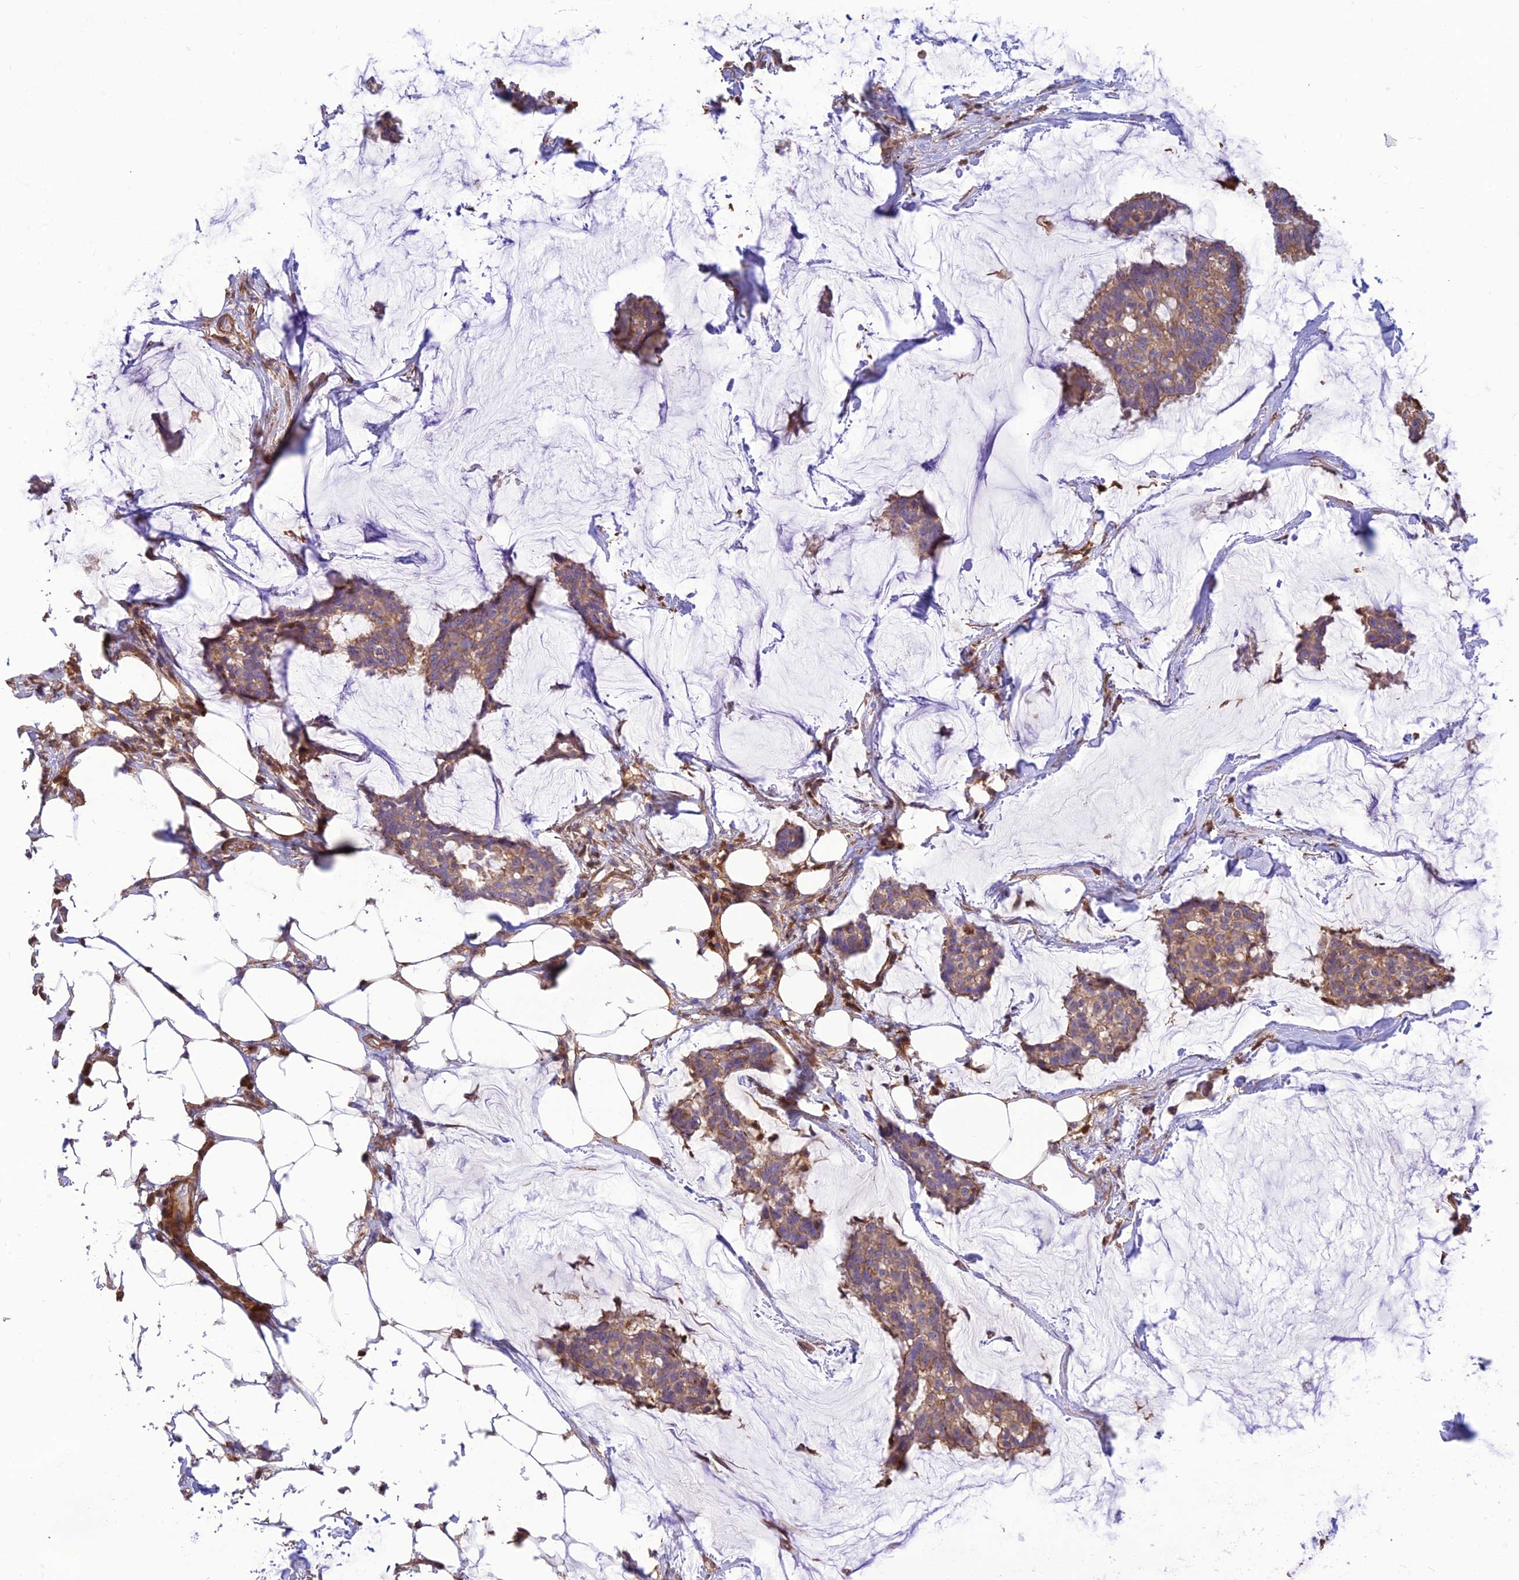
{"staining": {"intensity": "weak", "quantity": ">75%", "location": "cytoplasmic/membranous"}, "tissue": "breast cancer", "cell_type": "Tumor cells", "image_type": "cancer", "snomed": [{"axis": "morphology", "description": "Duct carcinoma"}, {"axis": "topography", "description": "Breast"}], "caption": "Breast cancer stained with immunohistochemistry (IHC) displays weak cytoplasmic/membranous staining in approximately >75% of tumor cells.", "gene": "HPSE2", "patient": {"sex": "female", "age": 93}}